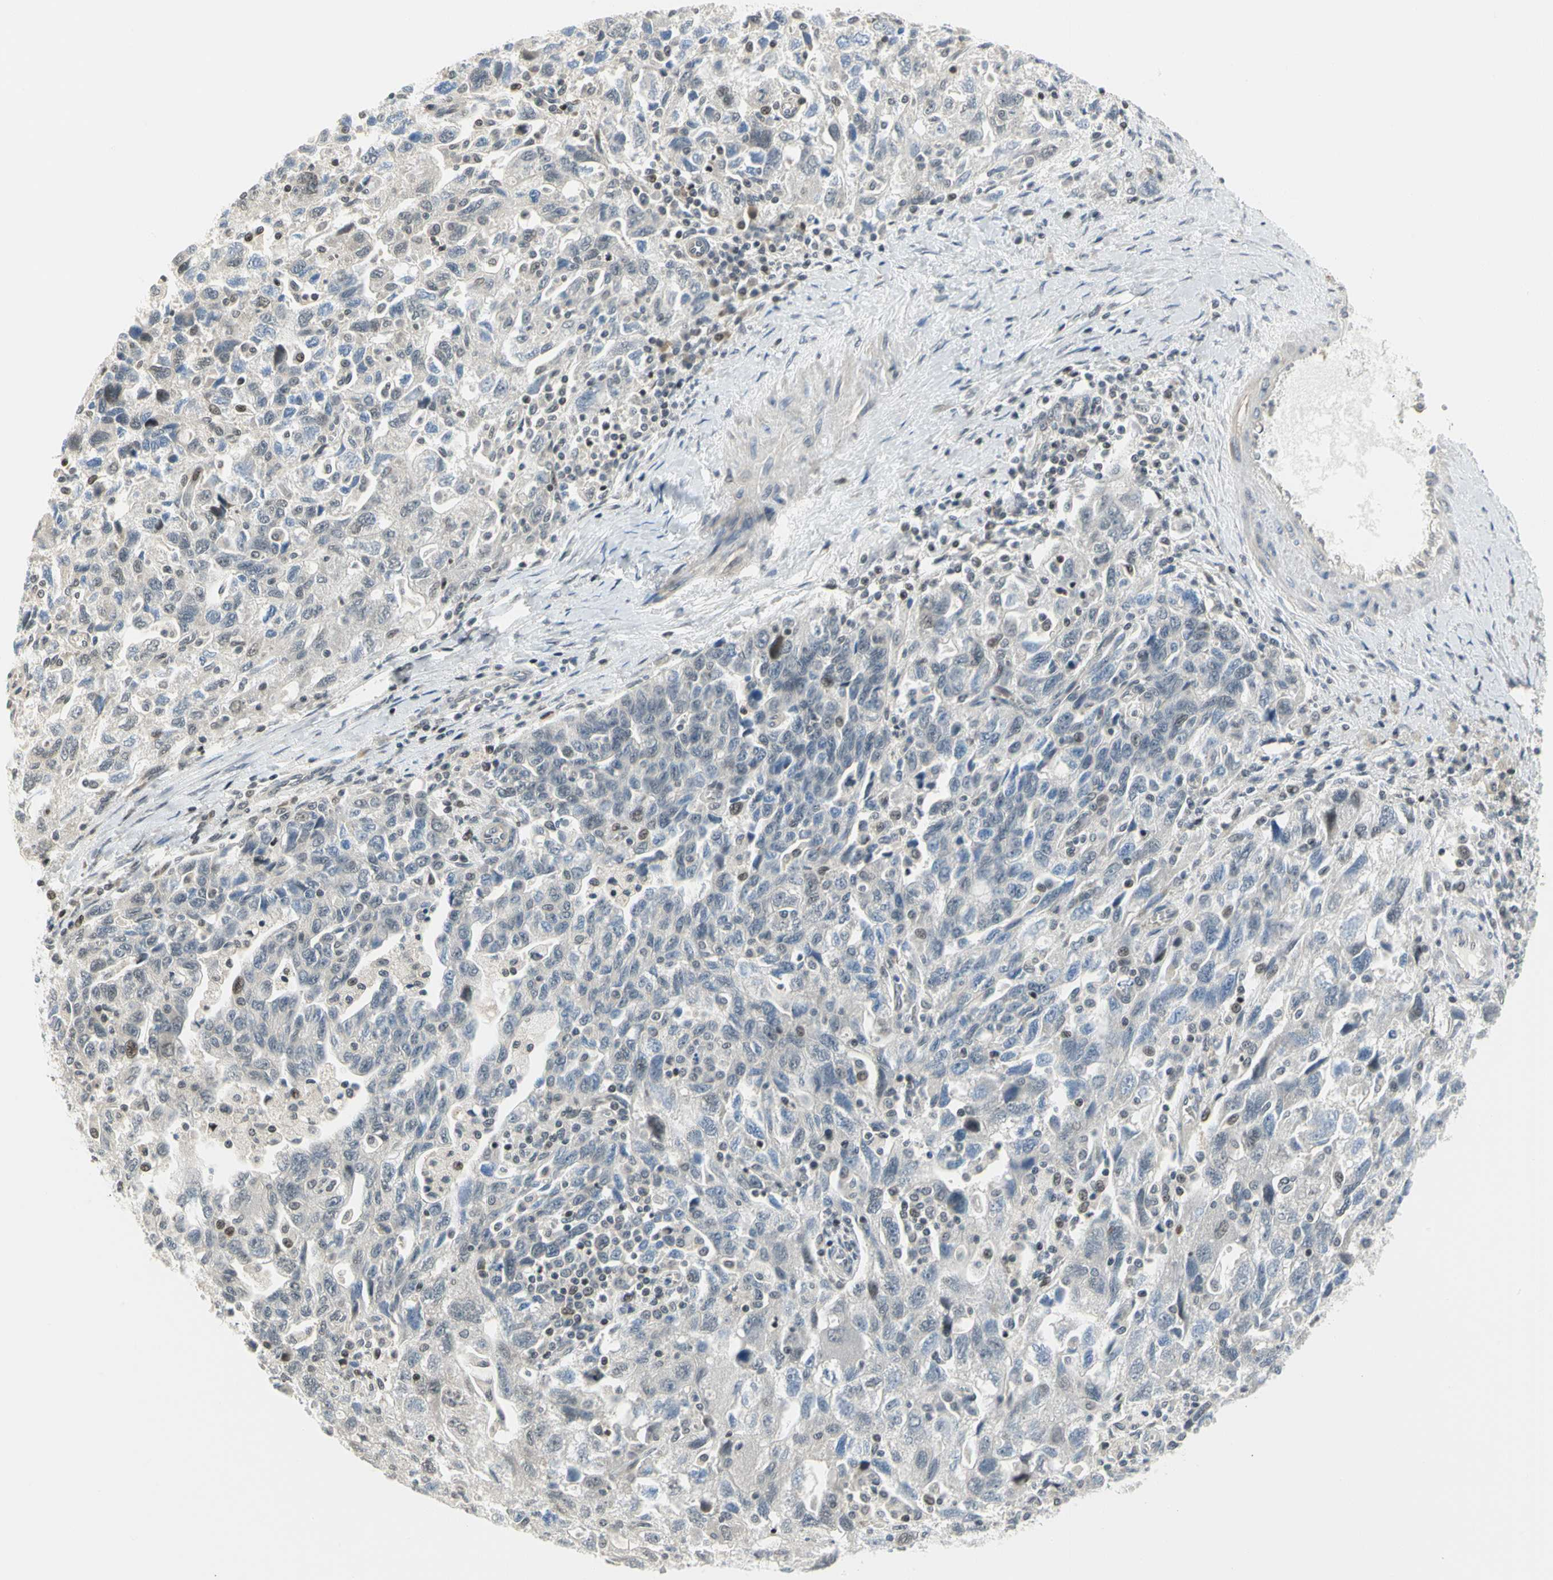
{"staining": {"intensity": "negative", "quantity": "none", "location": "none"}, "tissue": "ovarian cancer", "cell_type": "Tumor cells", "image_type": "cancer", "snomed": [{"axis": "morphology", "description": "Carcinoma, NOS"}, {"axis": "morphology", "description": "Cystadenocarcinoma, serous, NOS"}, {"axis": "topography", "description": "Ovary"}], "caption": "The micrograph displays no staining of tumor cells in ovarian cancer. (DAB (3,3'-diaminobenzidine) immunohistochemistry visualized using brightfield microscopy, high magnification).", "gene": "IMPG2", "patient": {"sex": "female", "age": 69}}